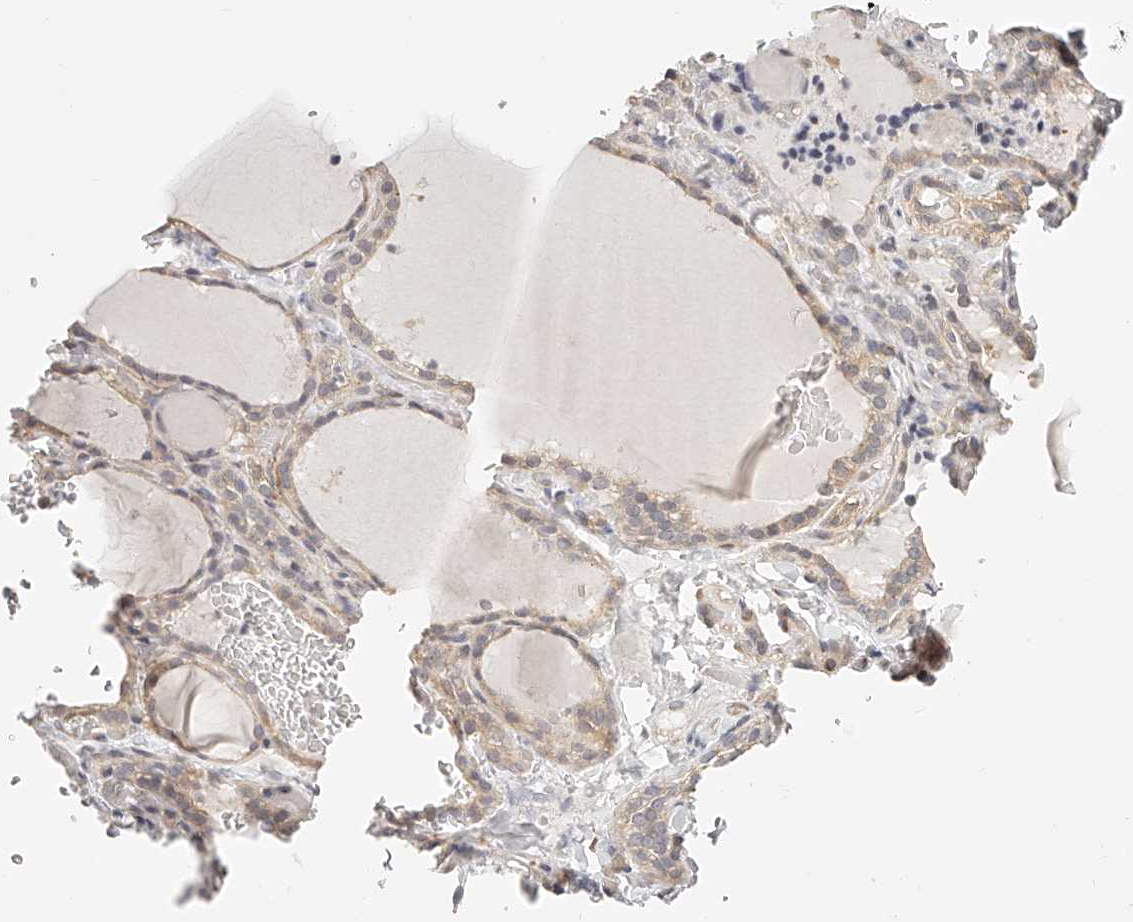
{"staining": {"intensity": "weak", "quantity": "25%-75%", "location": "cytoplasmic/membranous"}, "tissue": "thyroid gland", "cell_type": "Glandular cells", "image_type": "normal", "snomed": [{"axis": "morphology", "description": "Normal tissue, NOS"}, {"axis": "topography", "description": "Thyroid gland"}], "caption": "Unremarkable thyroid gland reveals weak cytoplasmic/membranous staining in about 25%-75% of glandular cells, visualized by immunohistochemistry. (DAB IHC with brightfield microscopy, high magnification).", "gene": "SYNC", "patient": {"sex": "female", "age": 22}}